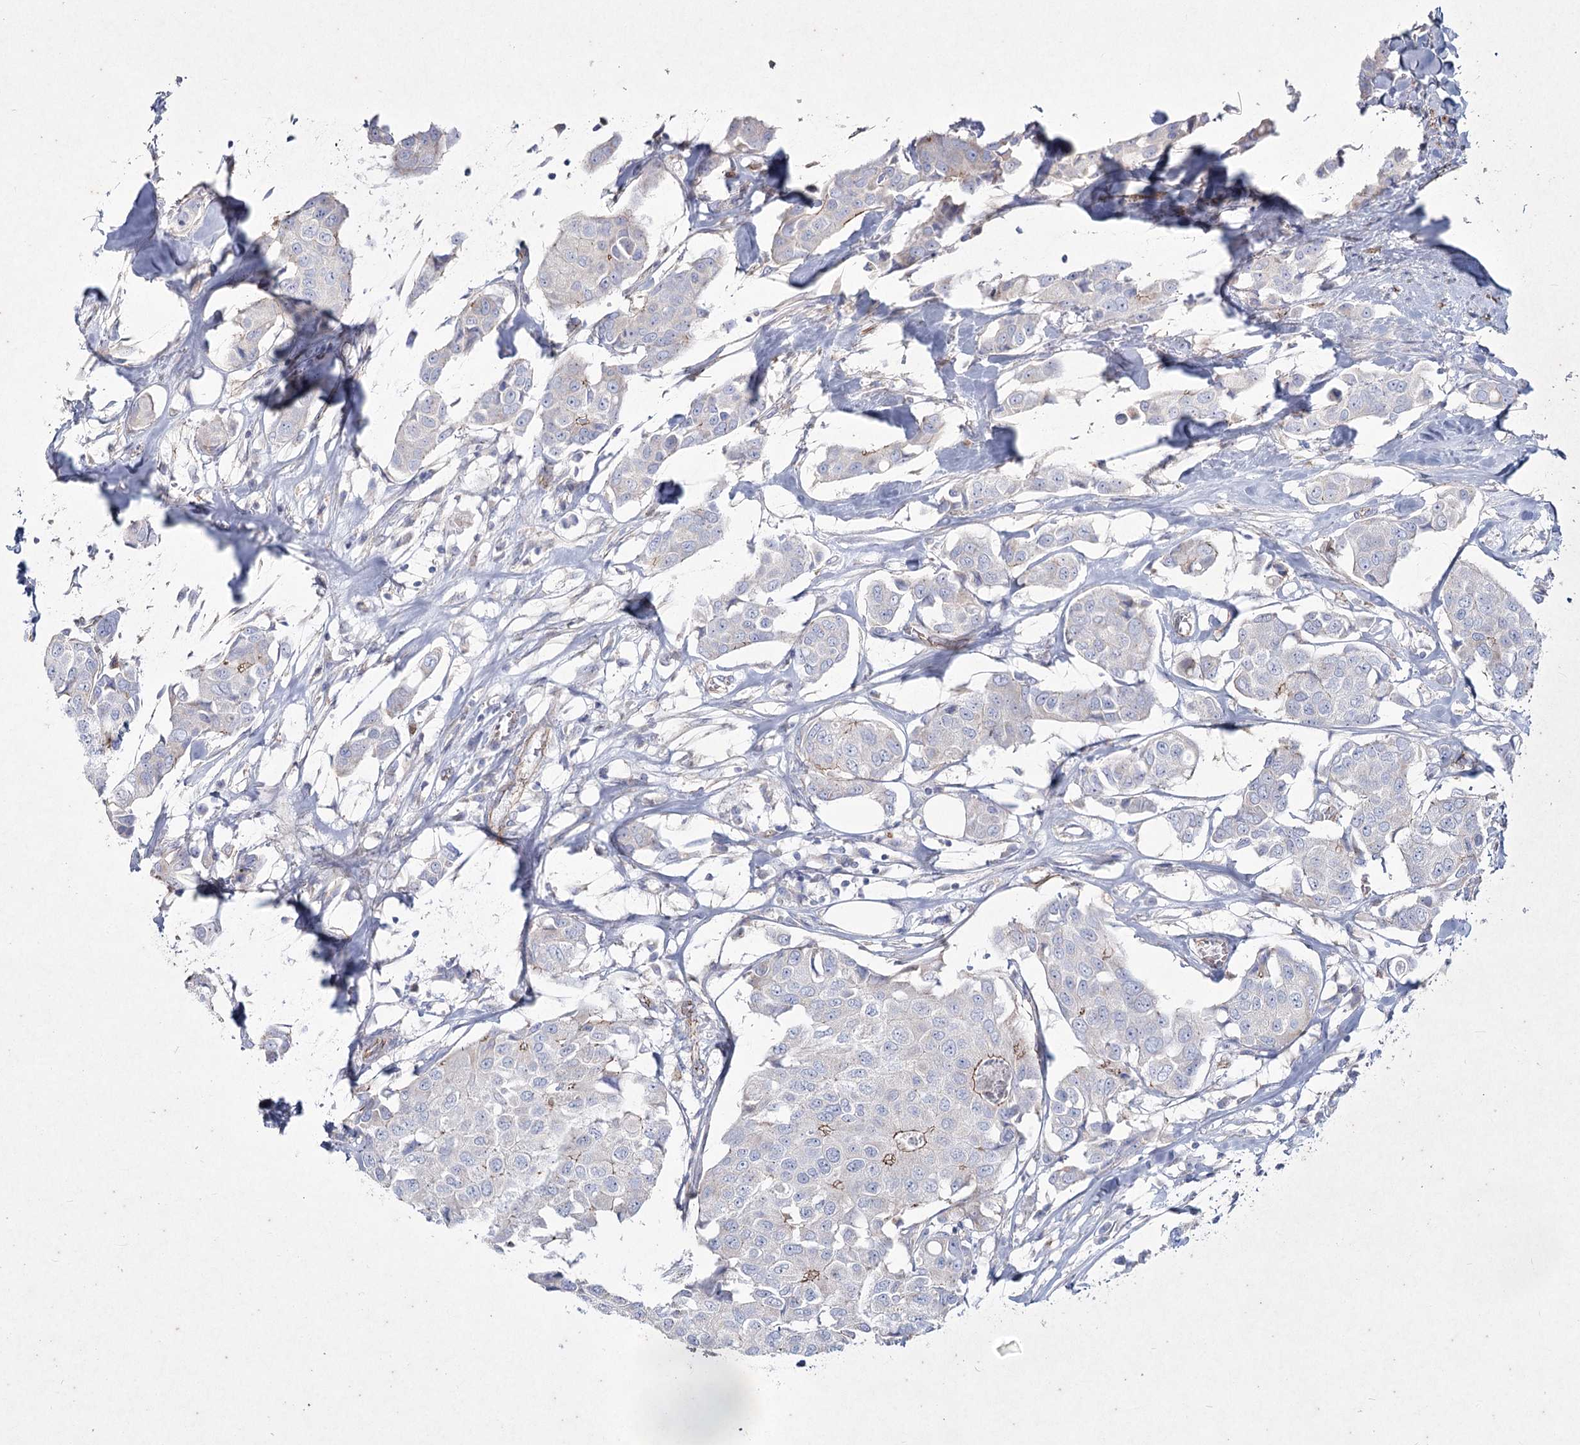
{"staining": {"intensity": "negative", "quantity": "none", "location": "none"}, "tissue": "breast cancer", "cell_type": "Tumor cells", "image_type": "cancer", "snomed": [{"axis": "morphology", "description": "Duct carcinoma"}, {"axis": "topography", "description": "Breast"}], "caption": "The immunohistochemistry (IHC) histopathology image has no significant expression in tumor cells of breast cancer tissue.", "gene": "LDLRAD3", "patient": {"sex": "female", "age": 80}}